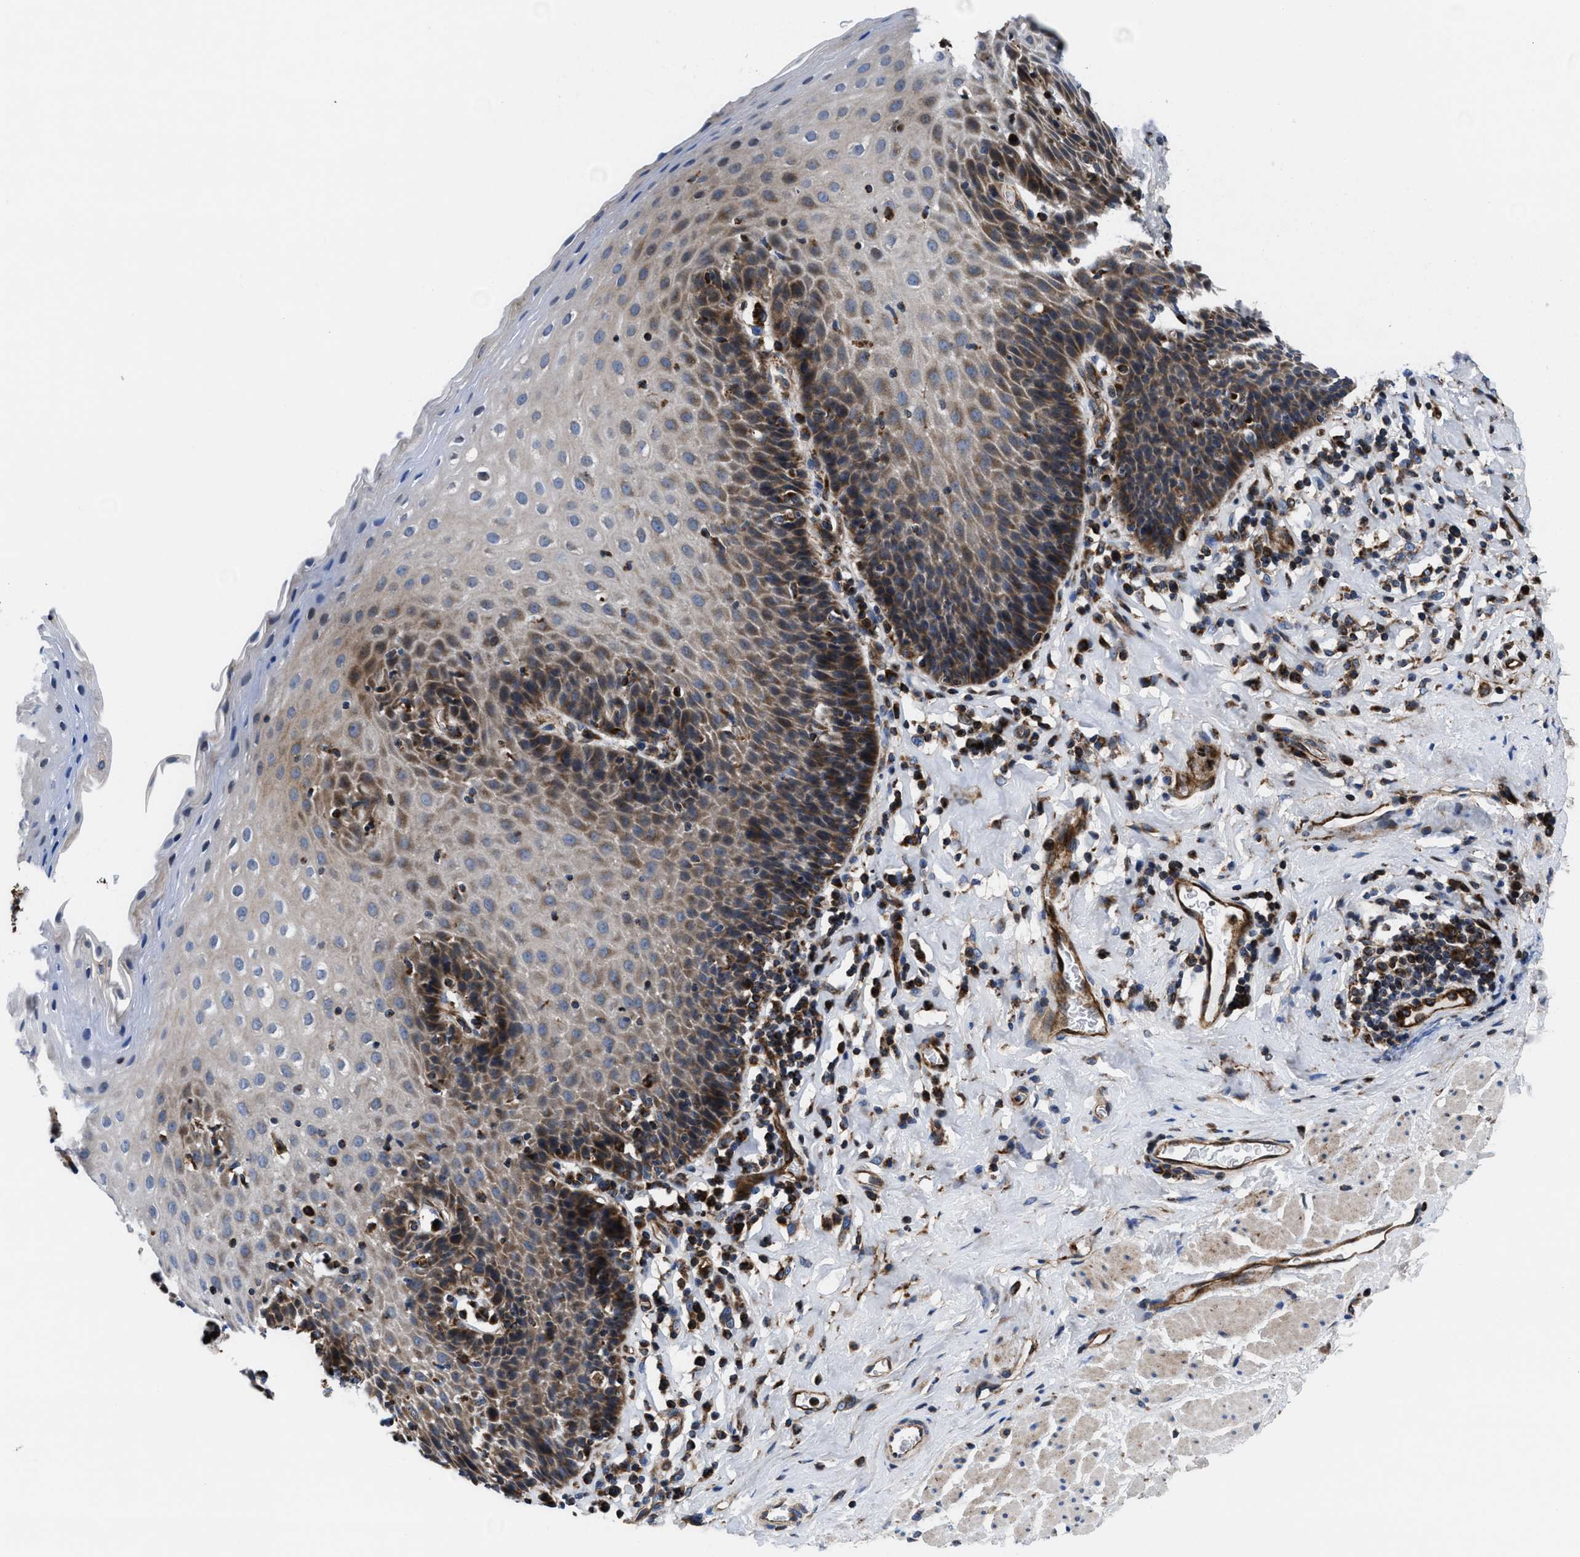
{"staining": {"intensity": "weak", "quantity": "25%-75%", "location": "cytoplasmic/membranous"}, "tissue": "esophagus", "cell_type": "Squamous epithelial cells", "image_type": "normal", "snomed": [{"axis": "morphology", "description": "Normal tissue, NOS"}, {"axis": "topography", "description": "Esophagus"}], "caption": "The micrograph demonstrates immunohistochemical staining of benign esophagus. There is weak cytoplasmic/membranous expression is seen in approximately 25%-75% of squamous epithelial cells. (DAB = brown stain, brightfield microscopy at high magnification).", "gene": "PRR15L", "patient": {"sex": "female", "age": 61}}